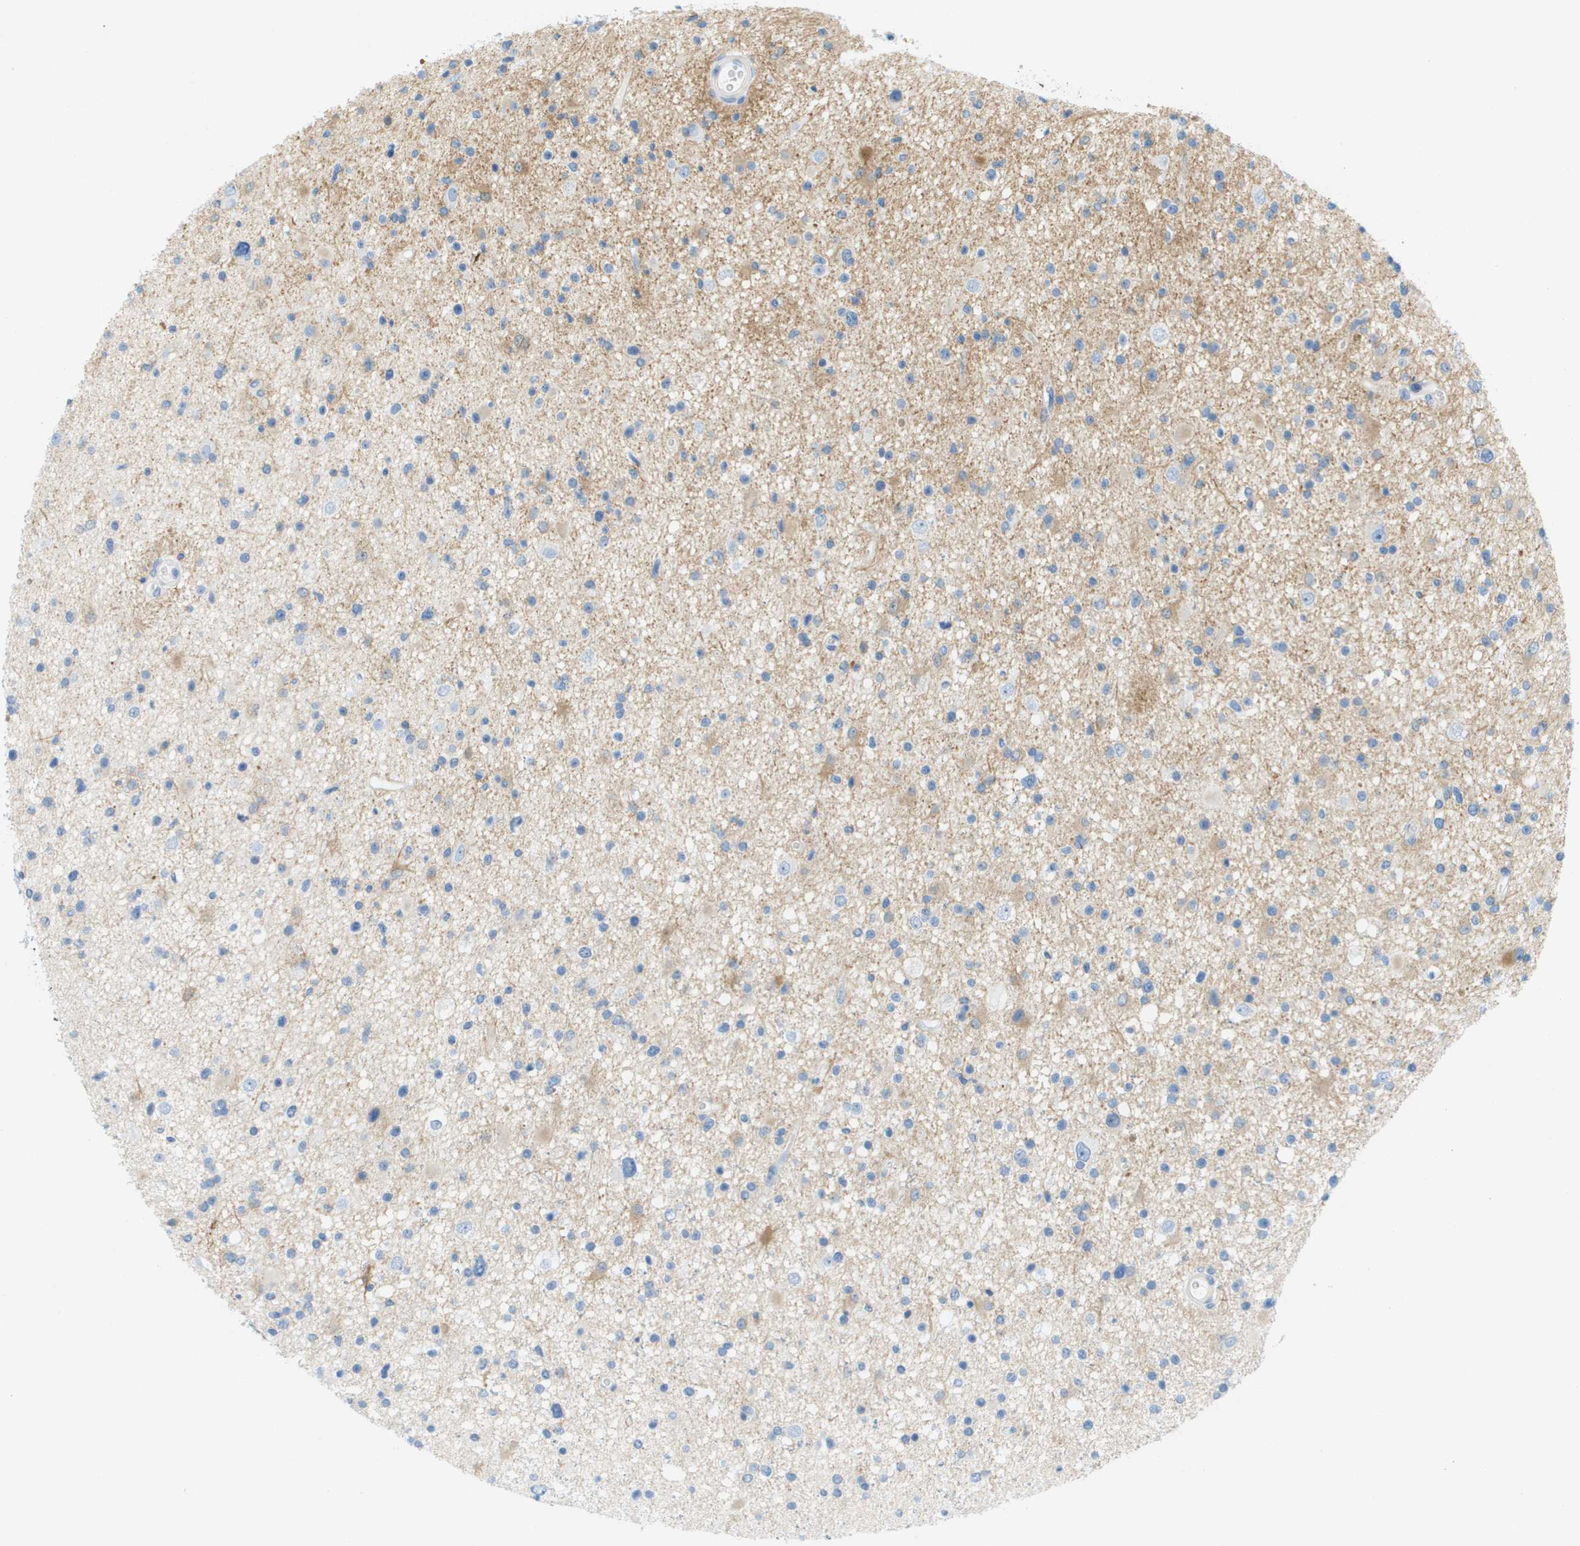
{"staining": {"intensity": "weak", "quantity": "<25%", "location": "cytoplasmic/membranous"}, "tissue": "glioma", "cell_type": "Tumor cells", "image_type": "cancer", "snomed": [{"axis": "morphology", "description": "Glioma, malignant, High grade"}, {"axis": "topography", "description": "Brain"}], "caption": "High power microscopy histopathology image of an immunohistochemistry micrograph of malignant glioma (high-grade), revealing no significant staining in tumor cells.", "gene": "CUL9", "patient": {"sex": "male", "age": 33}}